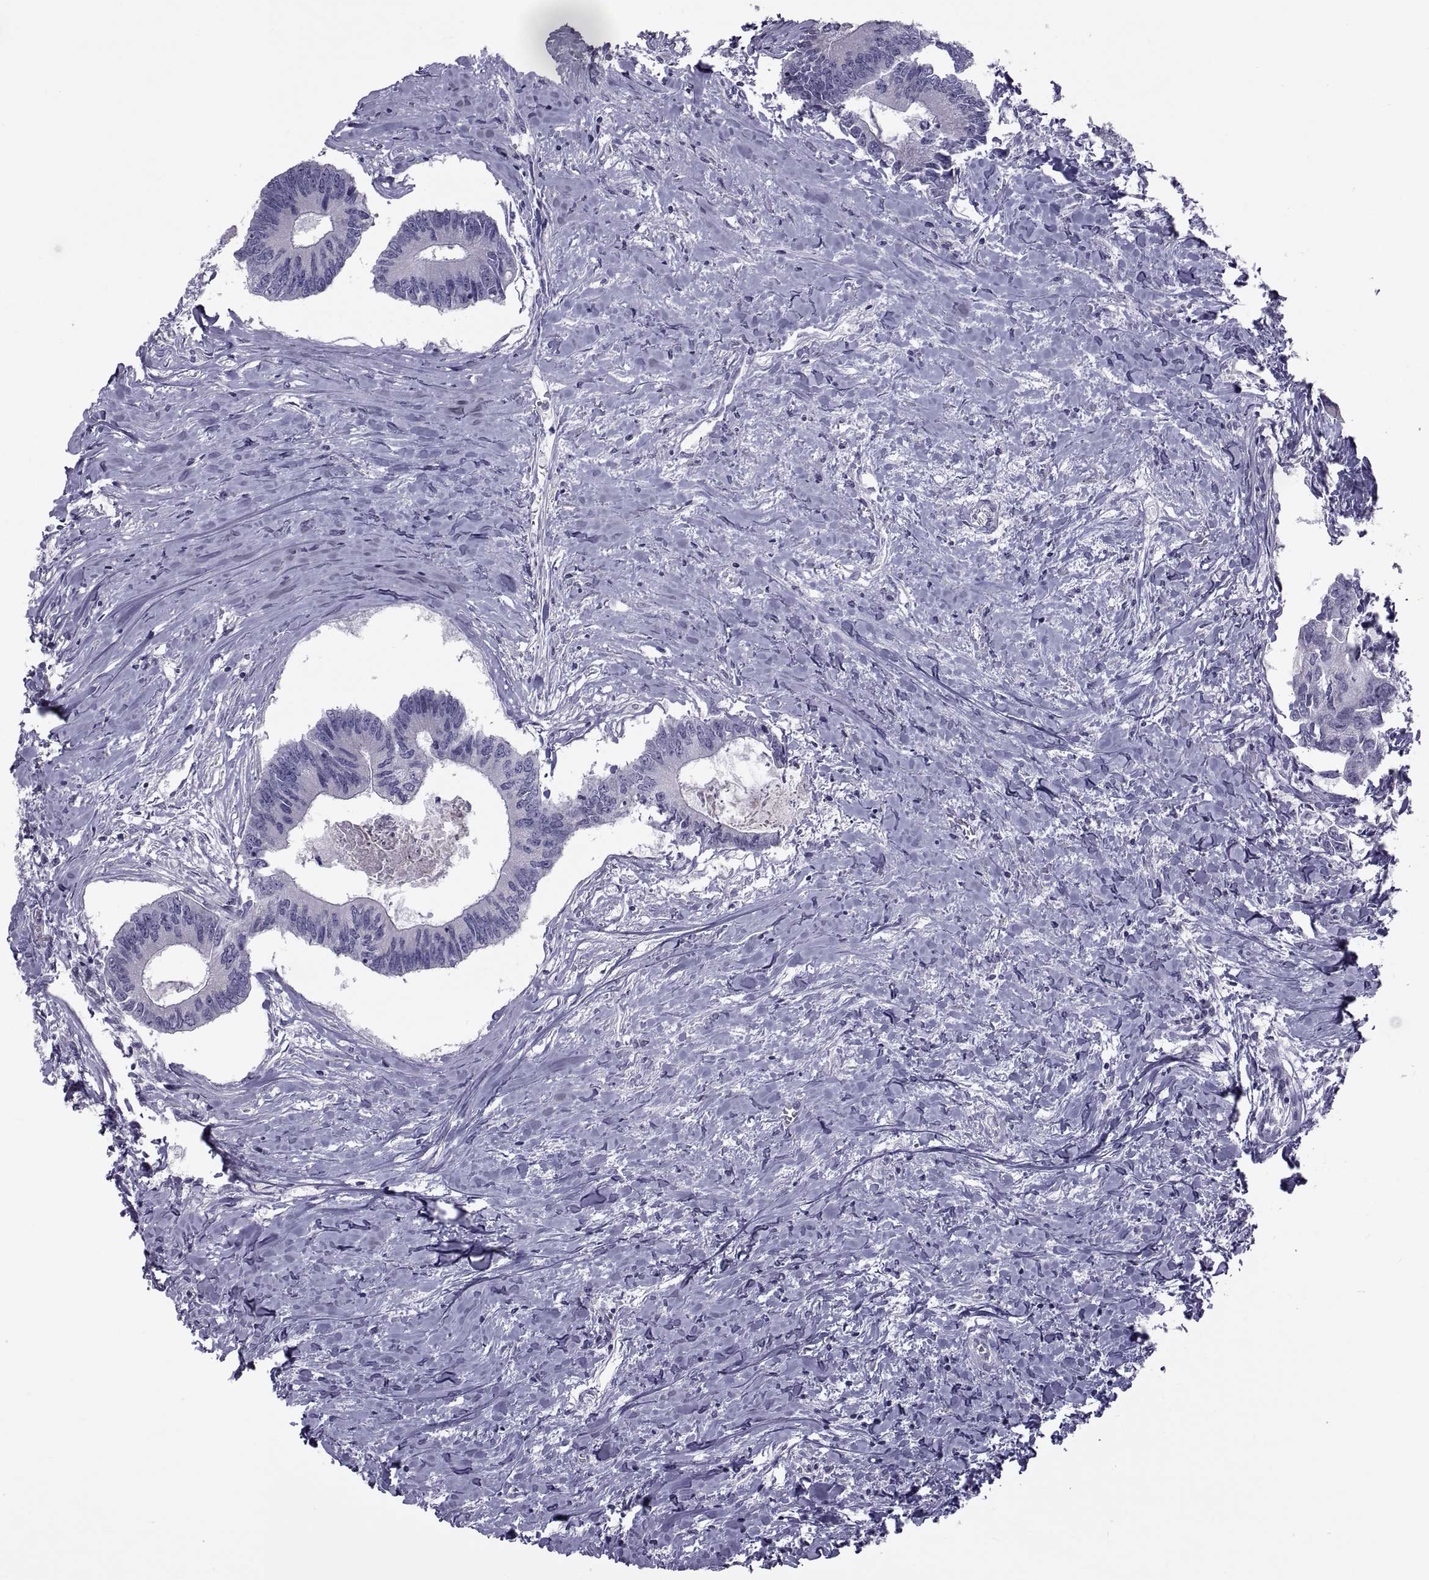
{"staining": {"intensity": "negative", "quantity": "none", "location": "none"}, "tissue": "colorectal cancer", "cell_type": "Tumor cells", "image_type": "cancer", "snomed": [{"axis": "morphology", "description": "Adenocarcinoma, NOS"}, {"axis": "topography", "description": "Colon"}], "caption": "The IHC micrograph has no significant expression in tumor cells of colorectal cancer tissue.", "gene": "TMEM158", "patient": {"sex": "male", "age": 53}}